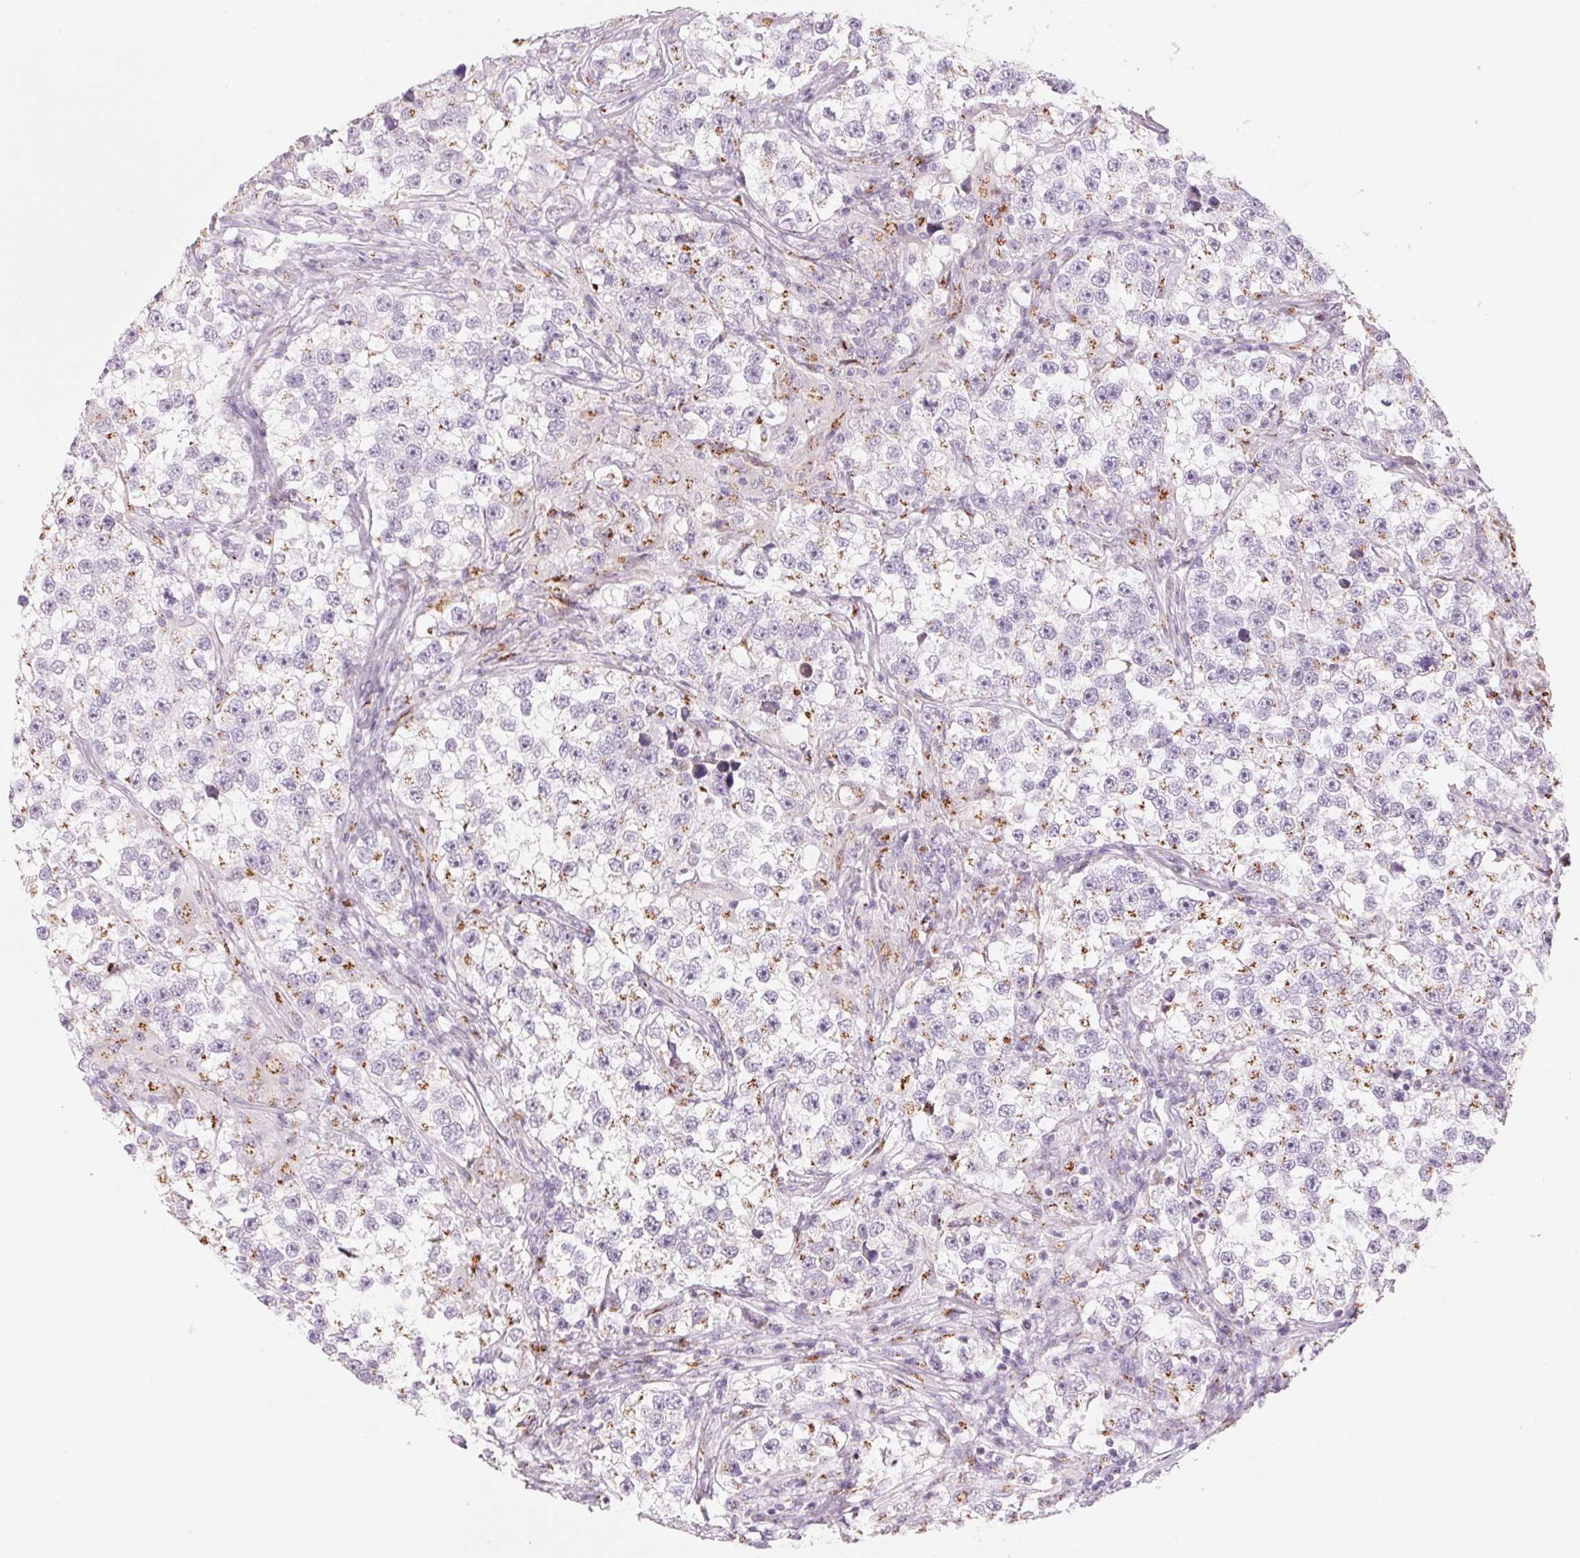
{"staining": {"intensity": "moderate", "quantity": "25%-75%", "location": "cytoplasmic/membranous"}, "tissue": "testis cancer", "cell_type": "Tumor cells", "image_type": "cancer", "snomed": [{"axis": "morphology", "description": "Seminoma, NOS"}, {"axis": "topography", "description": "Testis"}], "caption": "Immunohistochemistry histopathology image of testis cancer (seminoma) stained for a protein (brown), which displays medium levels of moderate cytoplasmic/membranous staining in approximately 25%-75% of tumor cells.", "gene": "GALNT7", "patient": {"sex": "male", "age": 46}}